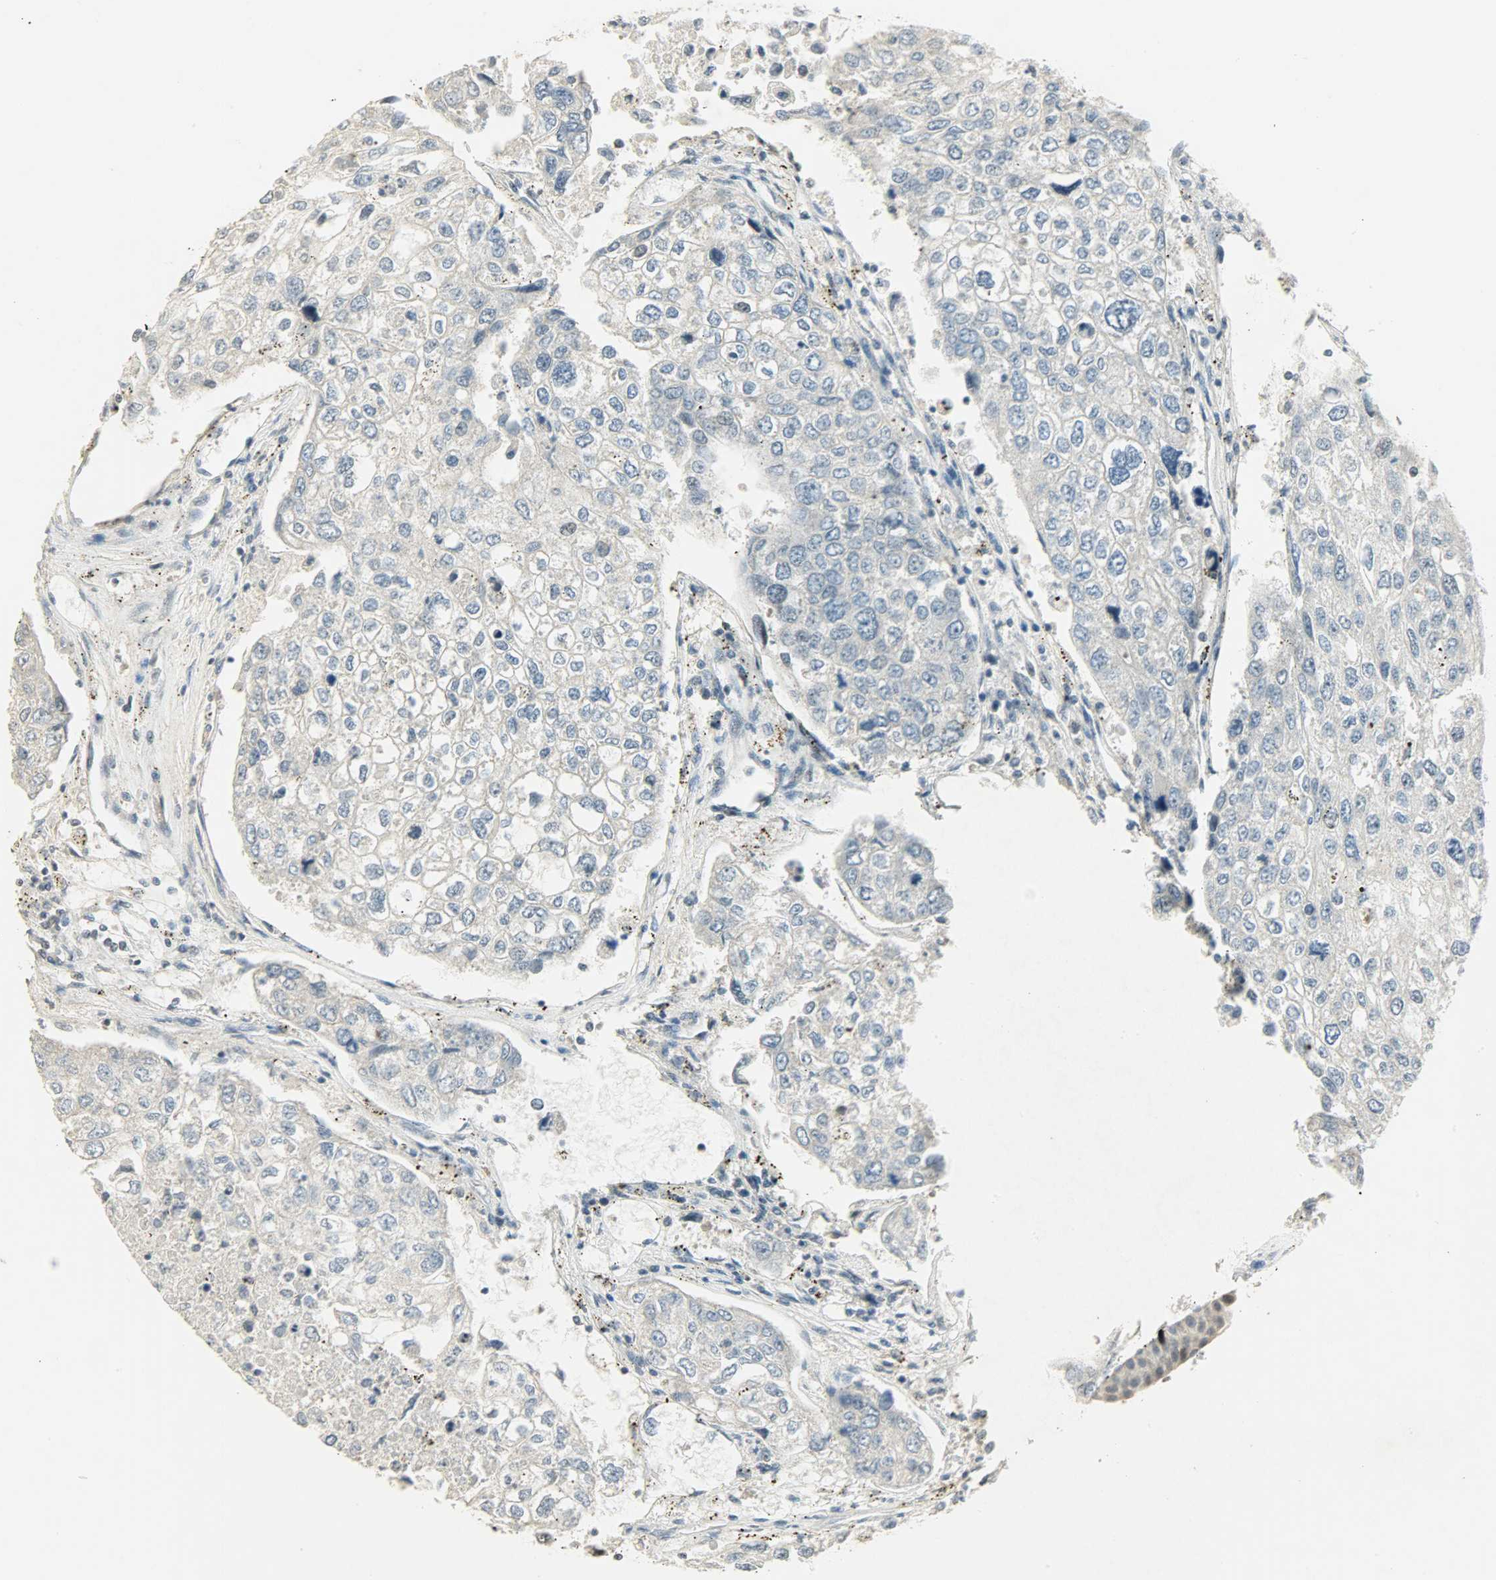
{"staining": {"intensity": "negative", "quantity": "none", "location": "none"}, "tissue": "urothelial cancer", "cell_type": "Tumor cells", "image_type": "cancer", "snomed": [{"axis": "morphology", "description": "Urothelial carcinoma, High grade"}, {"axis": "topography", "description": "Lymph node"}, {"axis": "topography", "description": "Urinary bladder"}], "caption": "A photomicrograph of human high-grade urothelial carcinoma is negative for staining in tumor cells. (Brightfield microscopy of DAB (3,3'-diaminobenzidine) immunohistochemistry (IHC) at high magnification).", "gene": "AURKB", "patient": {"sex": "male", "age": 51}}